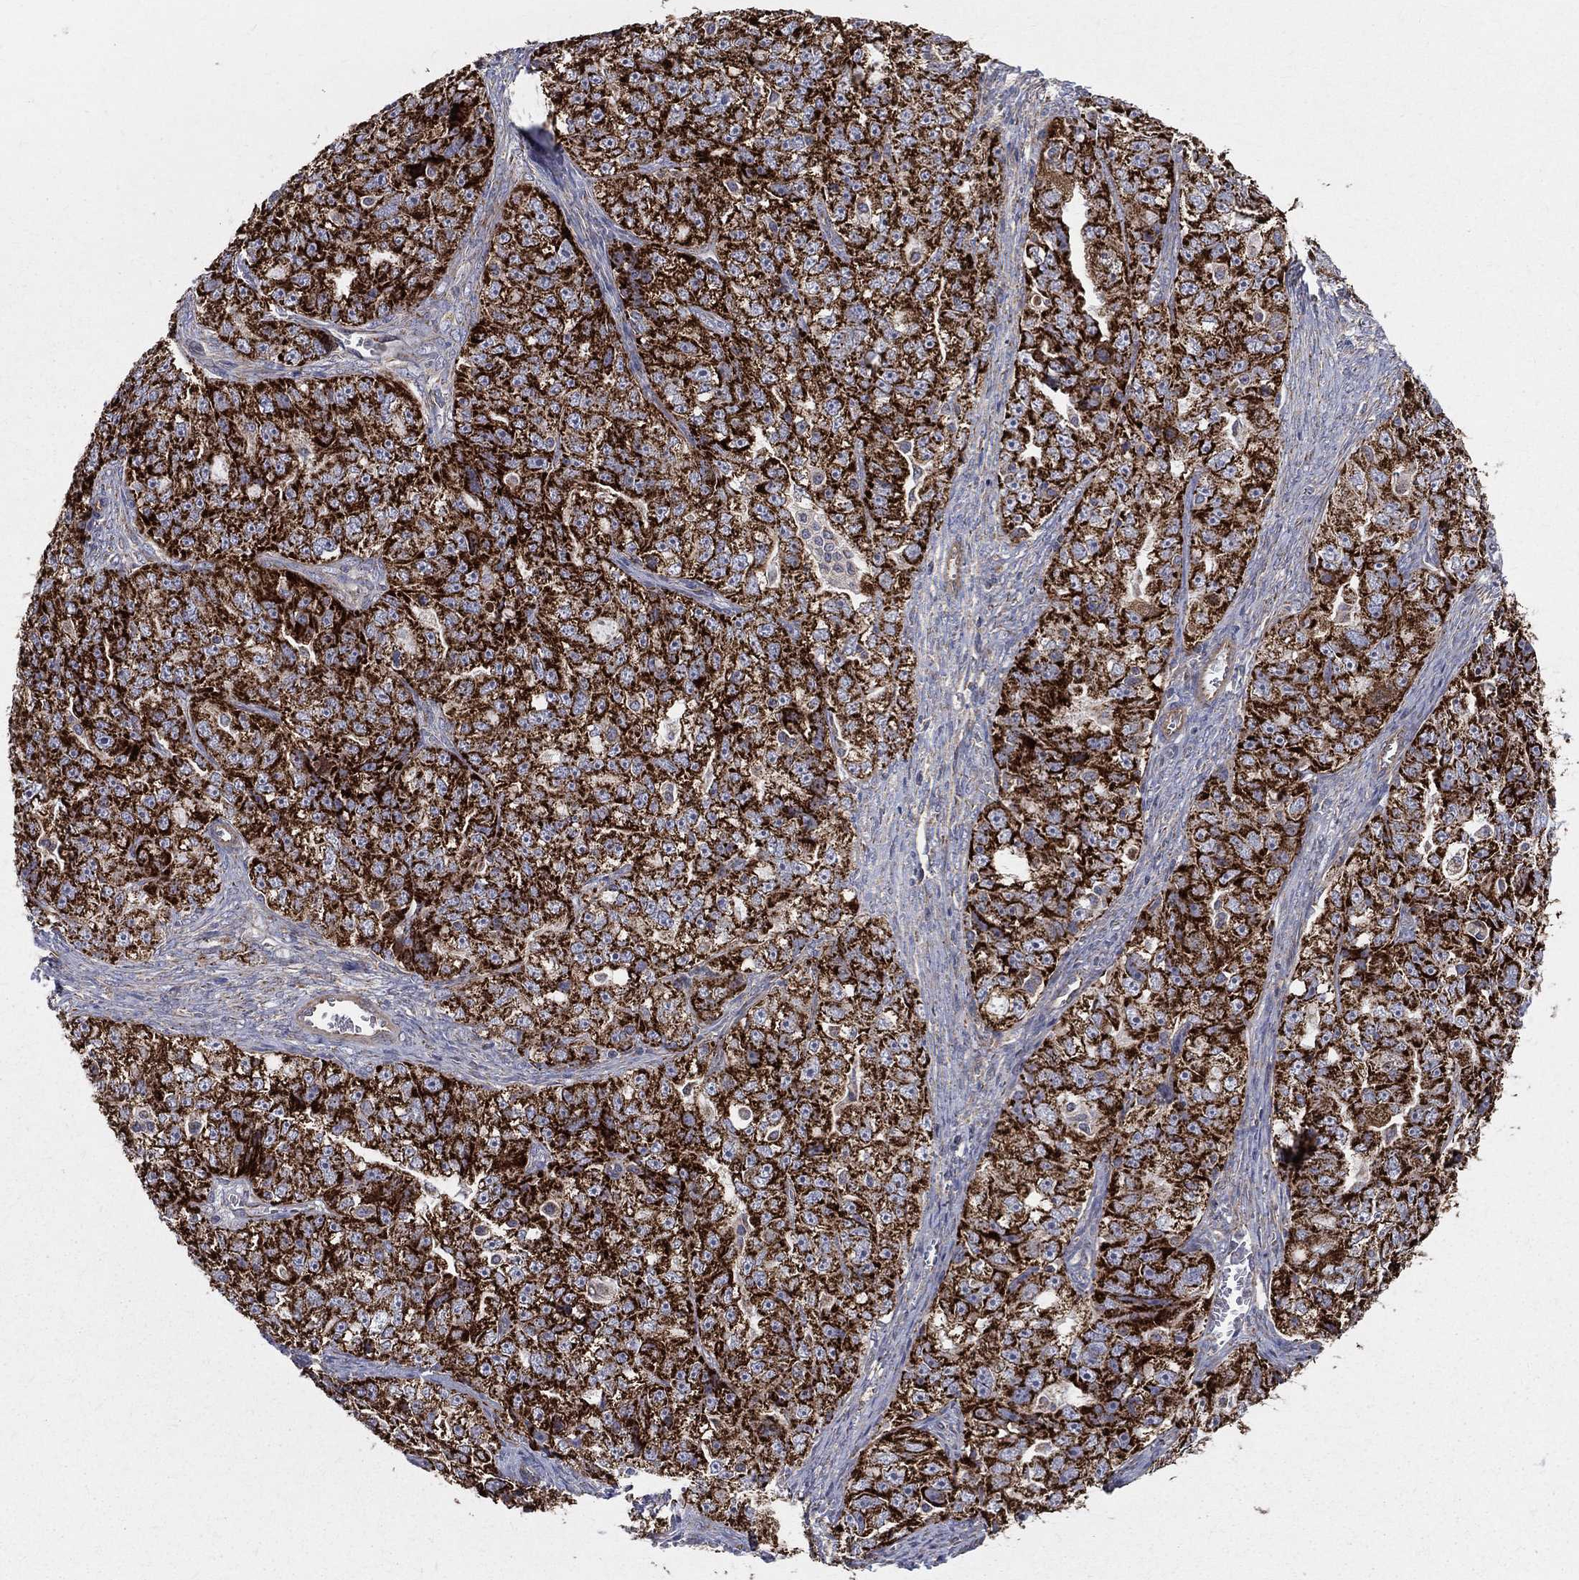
{"staining": {"intensity": "strong", "quantity": ">75%", "location": "cytoplasmic/membranous"}, "tissue": "ovarian cancer", "cell_type": "Tumor cells", "image_type": "cancer", "snomed": [{"axis": "morphology", "description": "Cystadenocarcinoma, serous, NOS"}, {"axis": "topography", "description": "Ovary"}], "caption": "Immunohistochemistry photomicrograph of ovarian serous cystadenocarcinoma stained for a protein (brown), which demonstrates high levels of strong cytoplasmic/membranous staining in approximately >75% of tumor cells.", "gene": "MIX23", "patient": {"sex": "female", "age": 51}}